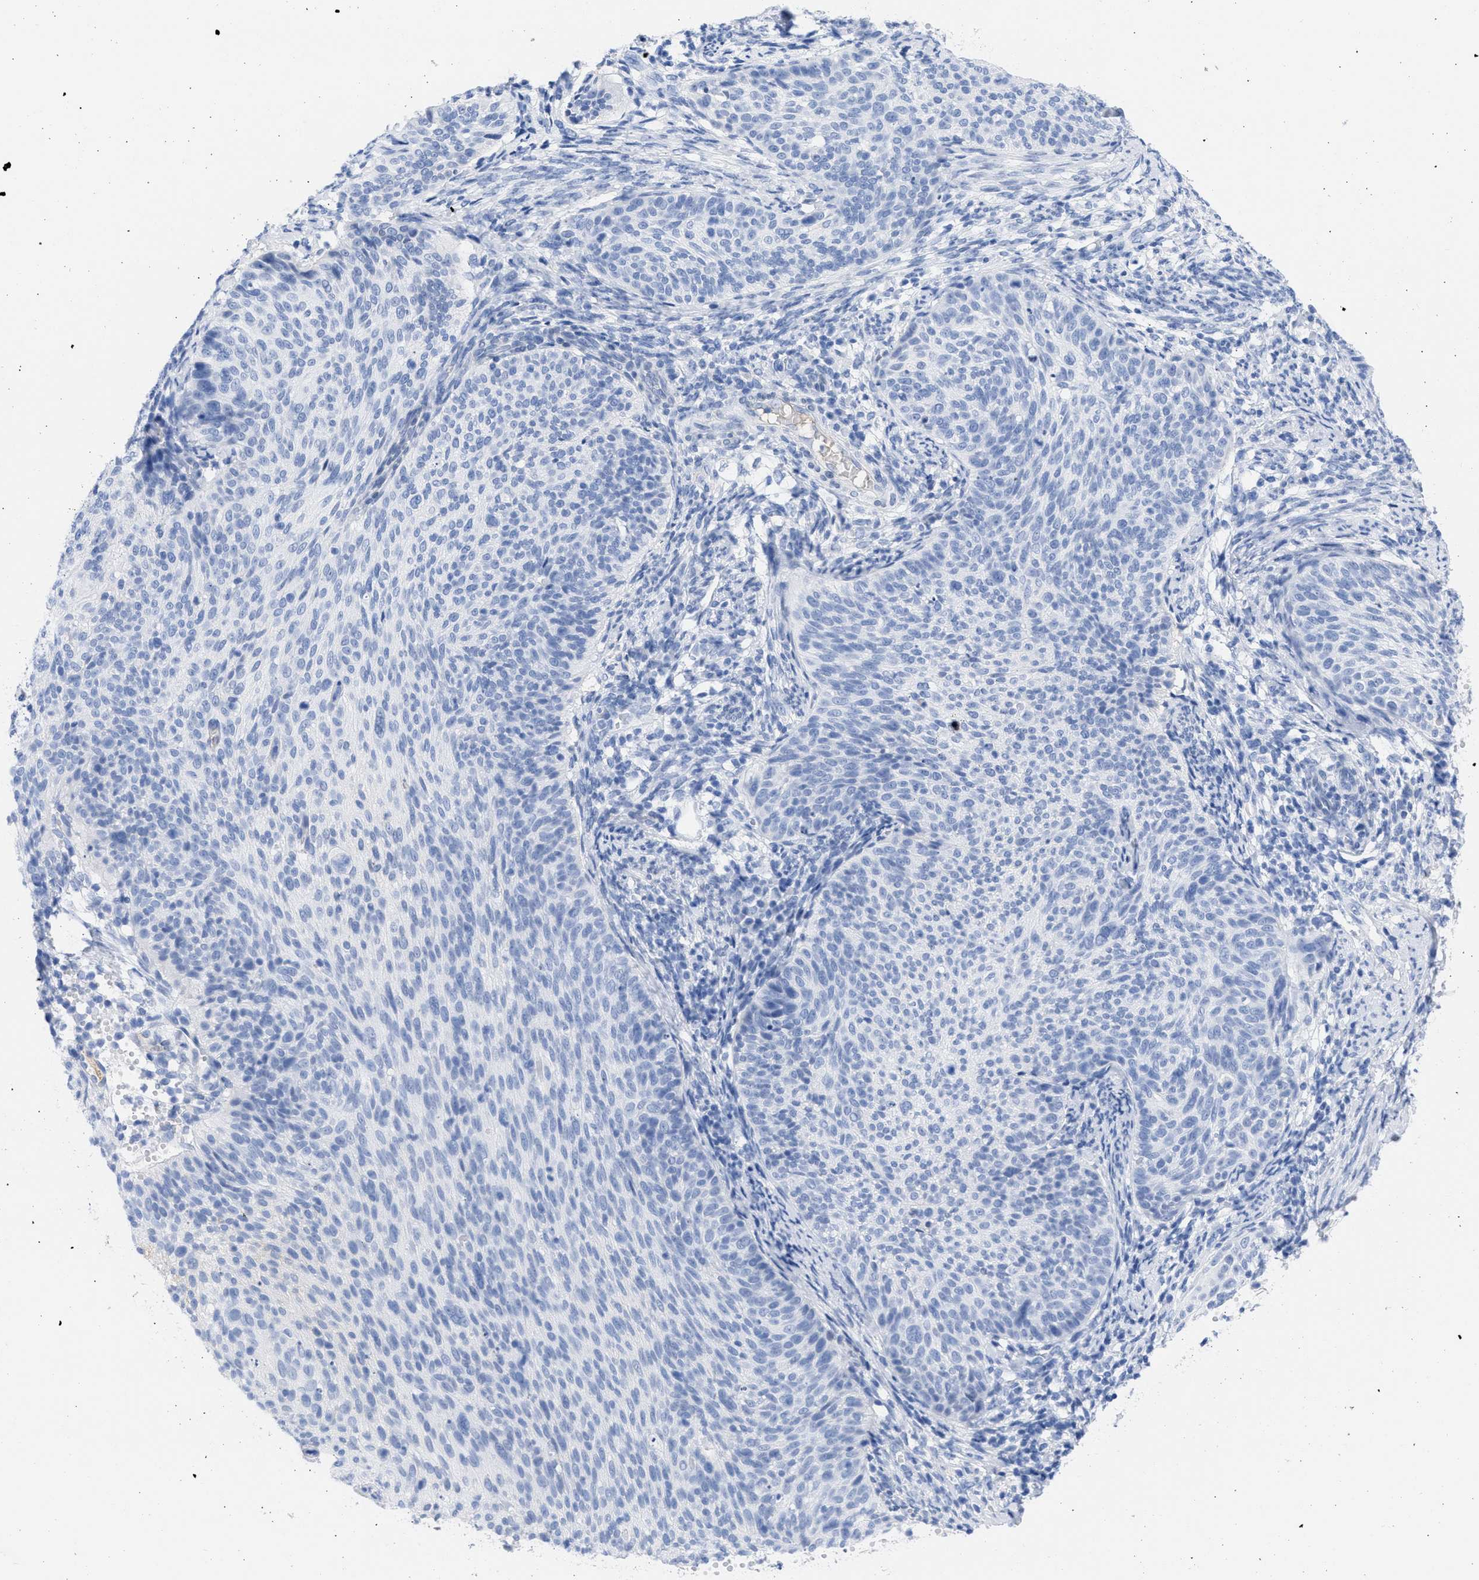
{"staining": {"intensity": "negative", "quantity": "none", "location": "none"}, "tissue": "cervical cancer", "cell_type": "Tumor cells", "image_type": "cancer", "snomed": [{"axis": "morphology", "description": "Squamous cell carcinoma, NOS"}, {"axis": "topography", "description": "Cervix"}], "caption": "A micrograph of human cervical cancer is negative for staining in tumor cells.", "gene": "RSPH1", "patient": {"sex": "female", "age": 70}}